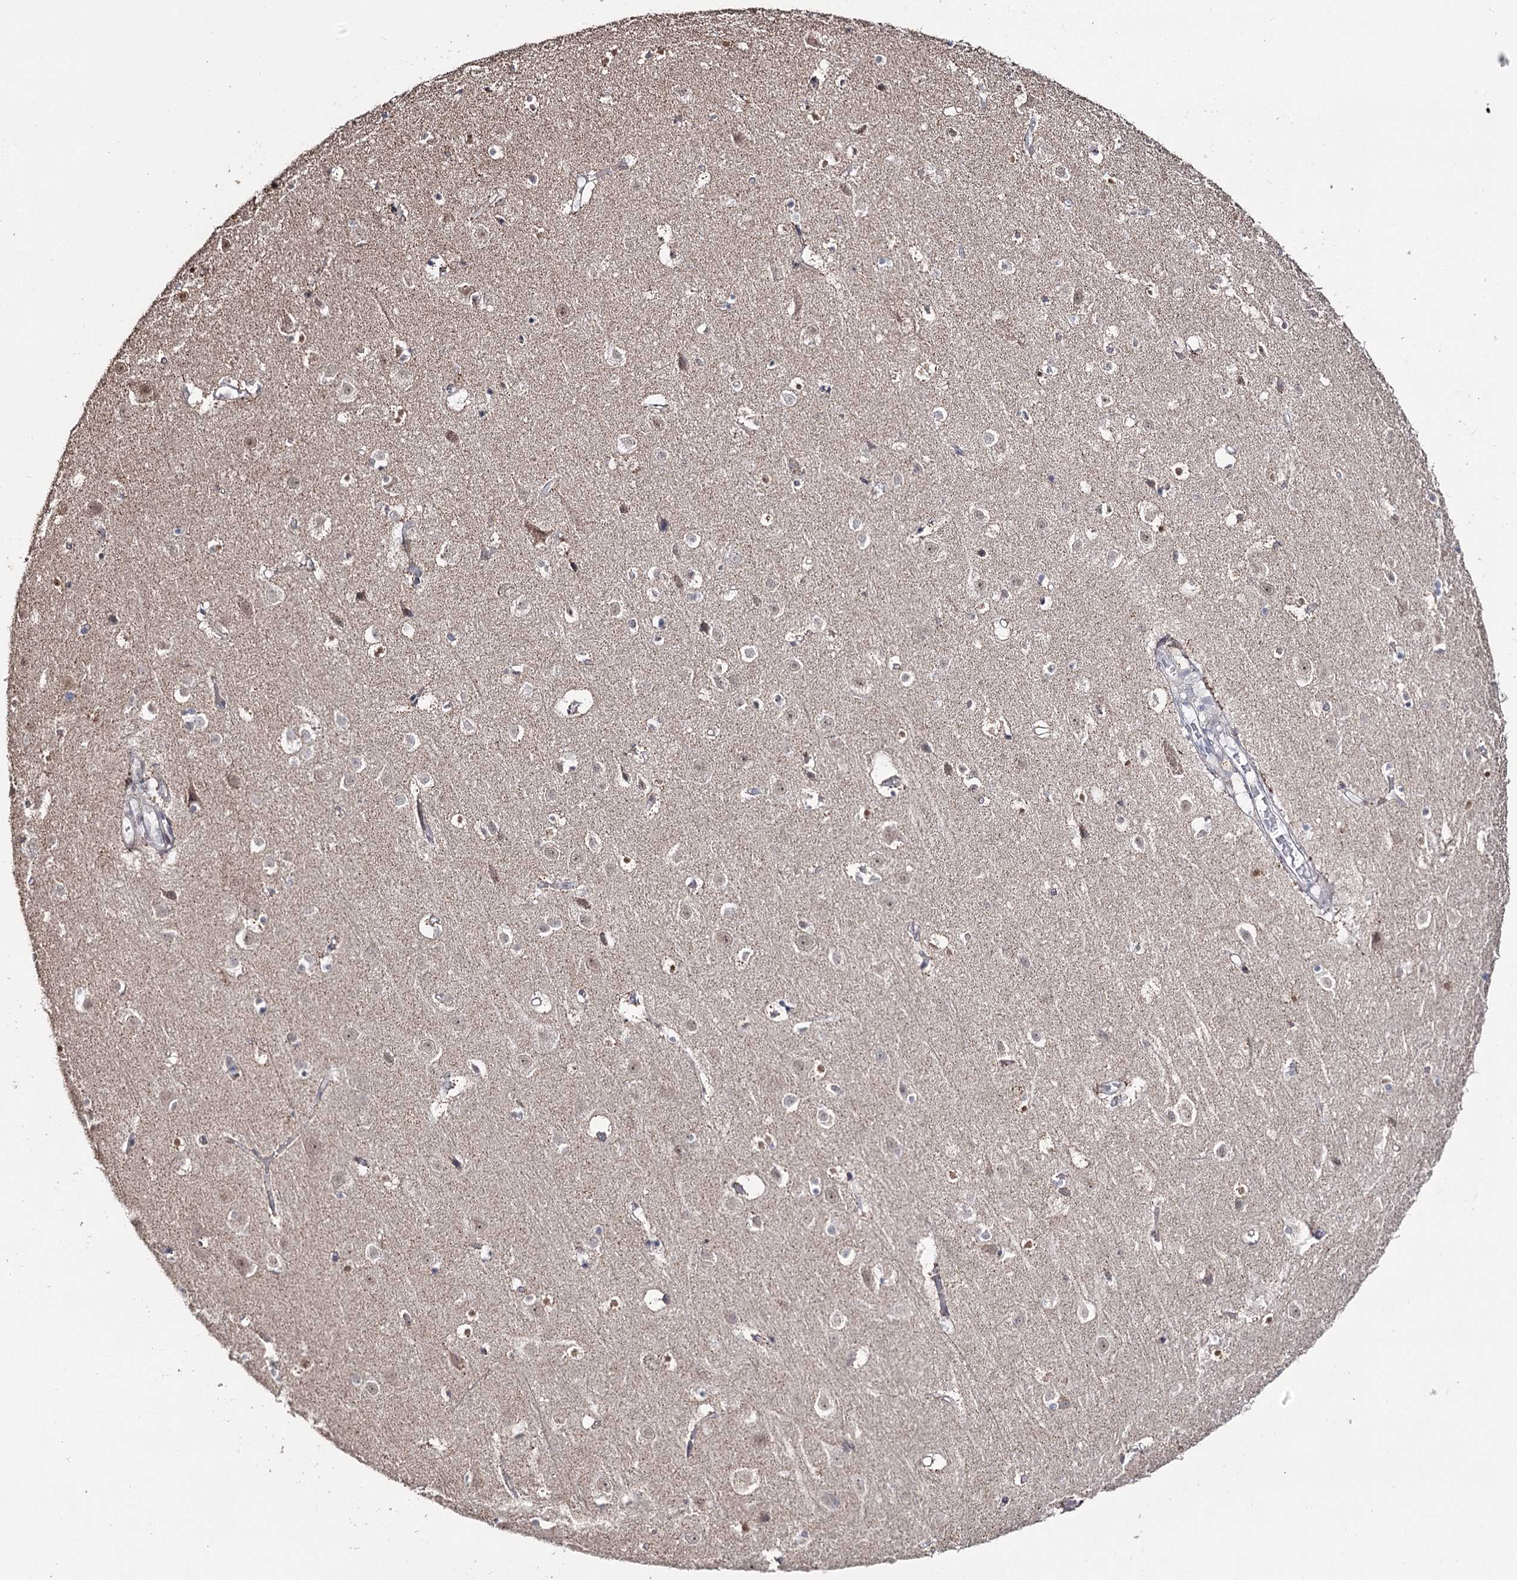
{"staining": {"intensity": "weak", "quantity": "<25%", "location": "cytoplasmic/membranous"}, "tissue": "cerebral cortex", "cell_type": "Endothelial cells", "image_type": "normal", "snomed": [{"axis": "morphology", "description": "Normal tissue, NOS"}, {"axis": "topography", "description": "Cerebral cortex"}], "caption": "DAB immunohistochemical staining of unremarkable cerebral cortex displays no significant positivity in endothelial cells. (Immunohistochemistry, brightfield microscopy, high magnification).", "gene": "RUFY4", "patient": {"sex": "male", "age": 54}}